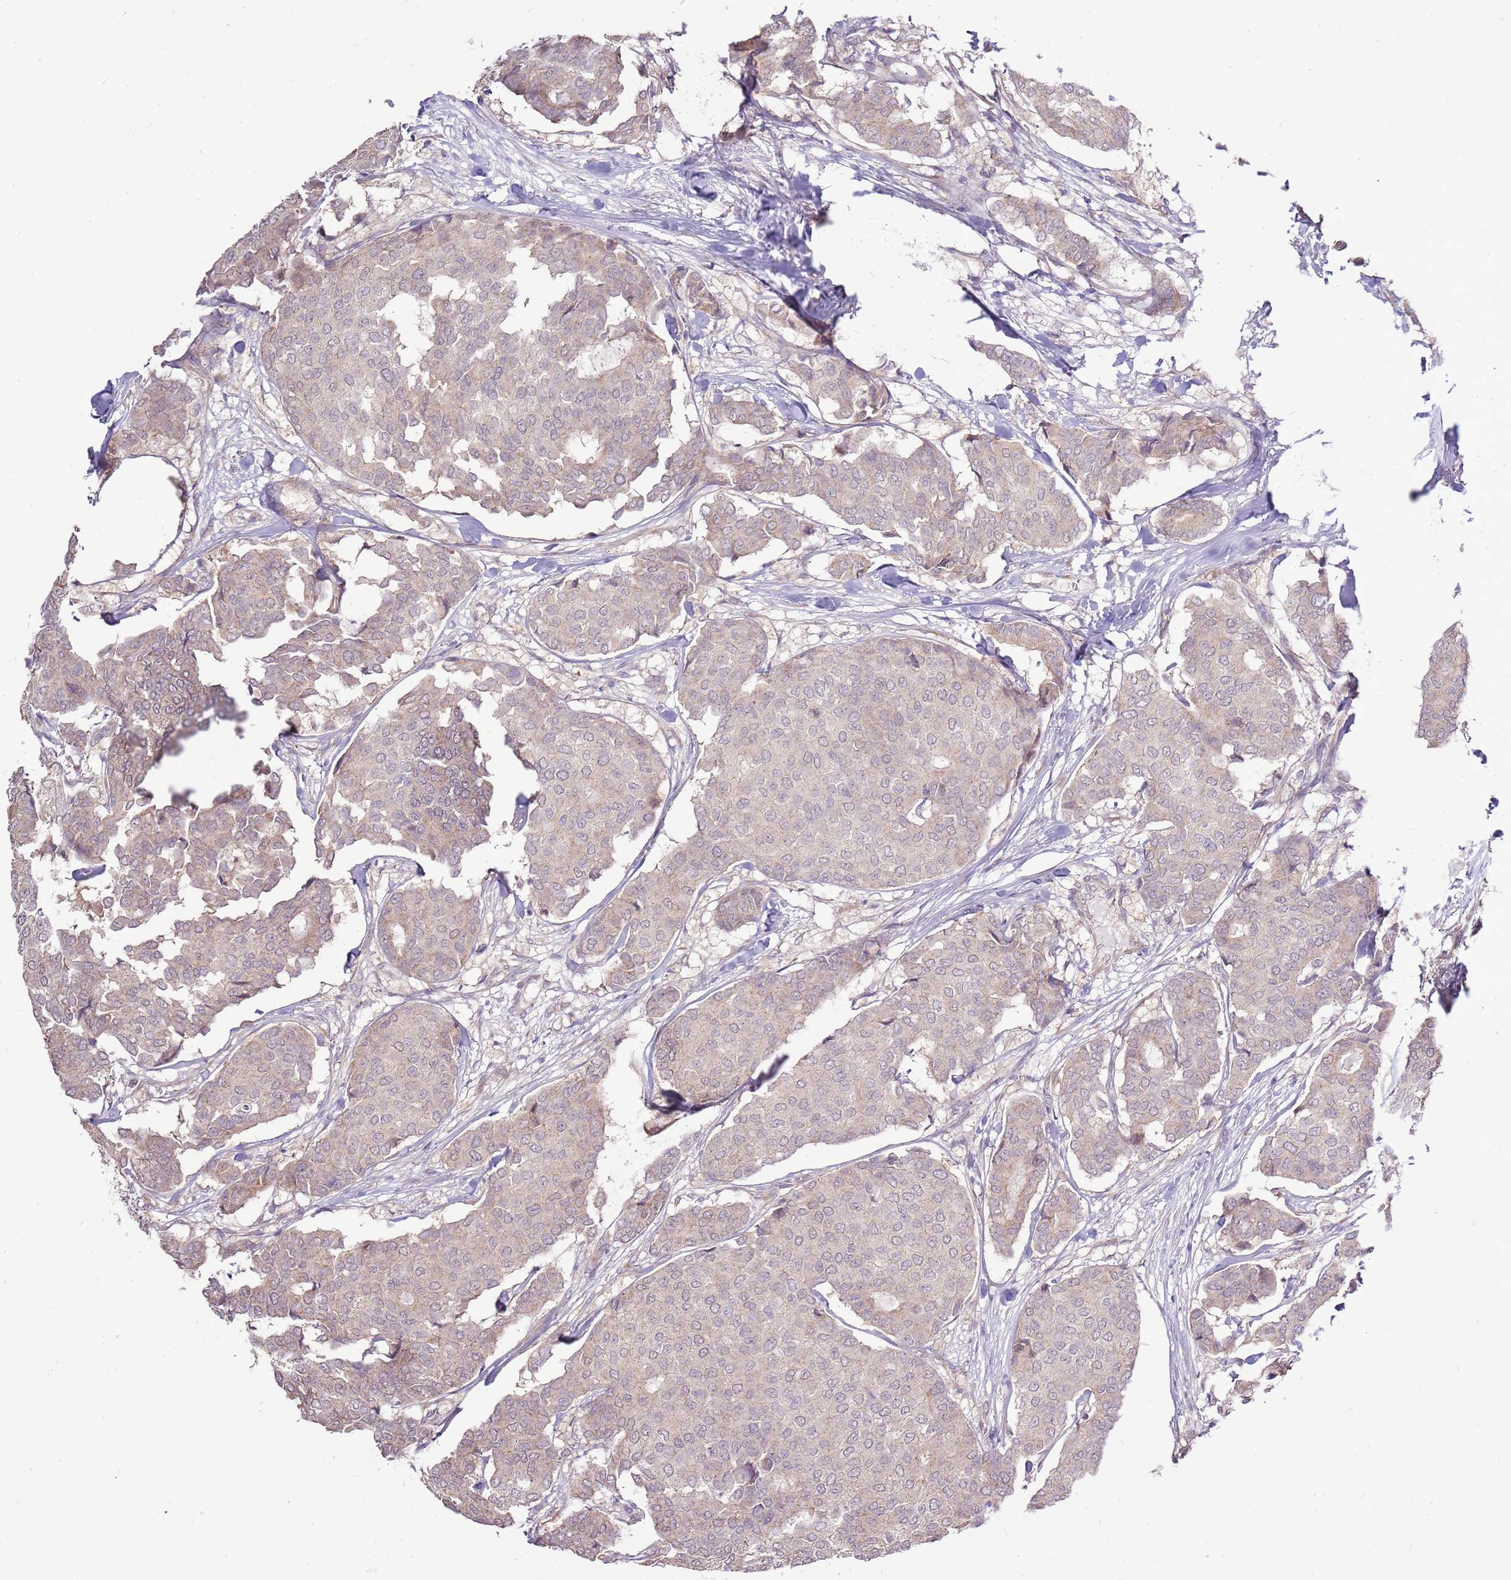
{"staining": {"intensity": "weak", "quantity": "25%-75%", "location": "cytoplasmic/membranous"}, "tissue": "breast cancer", "cell_type": "Tumor cells", "image_type": "cancer", "snomed": [{"axis": "morphology", "description": "Duct carcinoma"}, {"axis": "topography", "description": "Breast"}], "caption": "Invasive ductal carcinoma (breast) was stained to show a protein in brown. There is low levels of weak cytoplasmic/membranous positivity in approximately 25%-75% of tumor cells.", "gene": "UGGT2", "patient": {"sex": "female", "age": 75}}